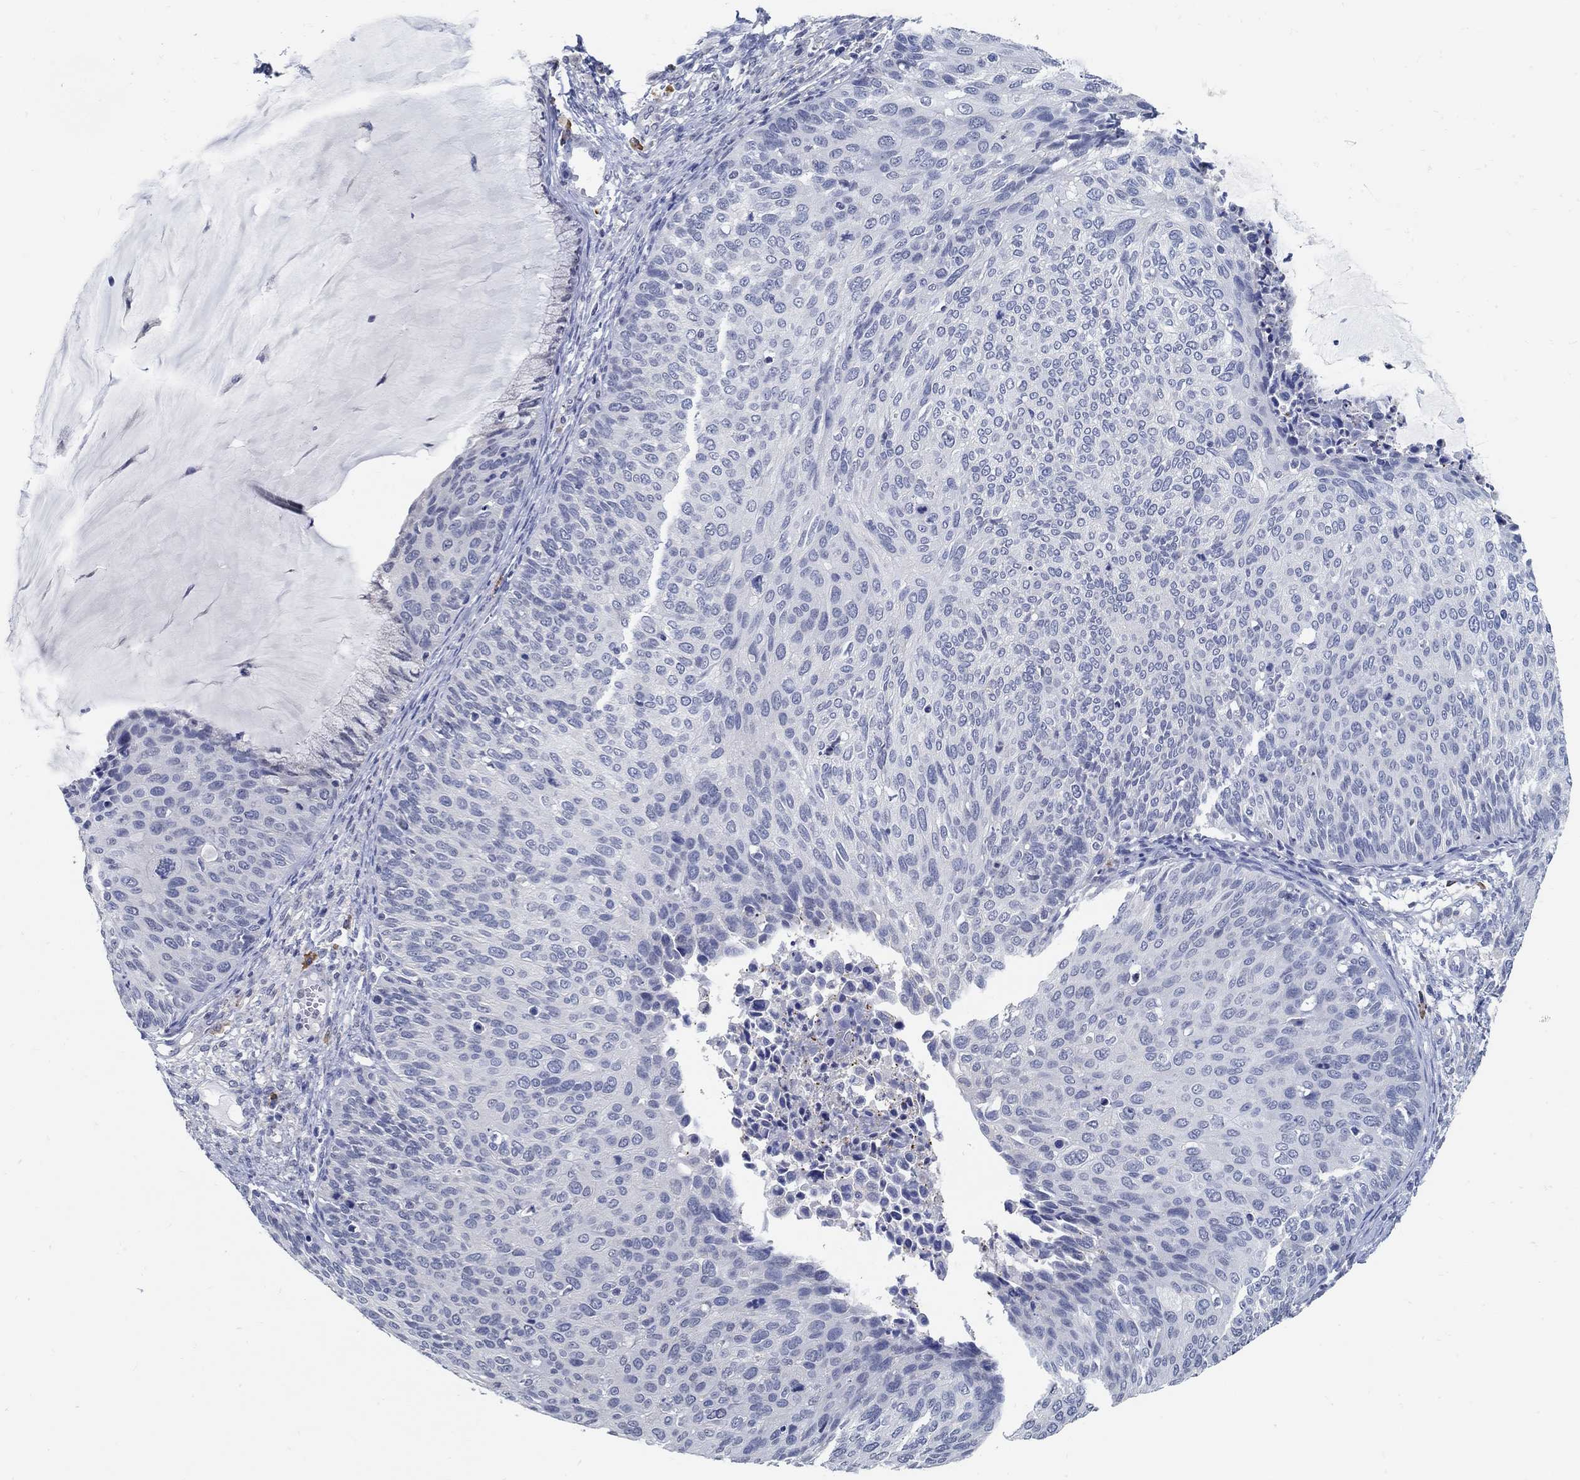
{"staining": {"intensity": "negative", "quantity": "none", "location": "none"}, "tissue": "cervical cancer", "cell_type": "Tumor cells", "image_type": "cancer", "snomed": [{"axis": "morphology", "description": "Squamous cell carcinoma, NOS"}, {"axis": "topography", "description": "Cervix"}], "caption": "This is a image of immunohistochemistry (IHC) staining of cervical cancer, which shows no staining in tumor cells.", "gene": "PCDH11X", "patient": {"sex": "female", "age": 36}}